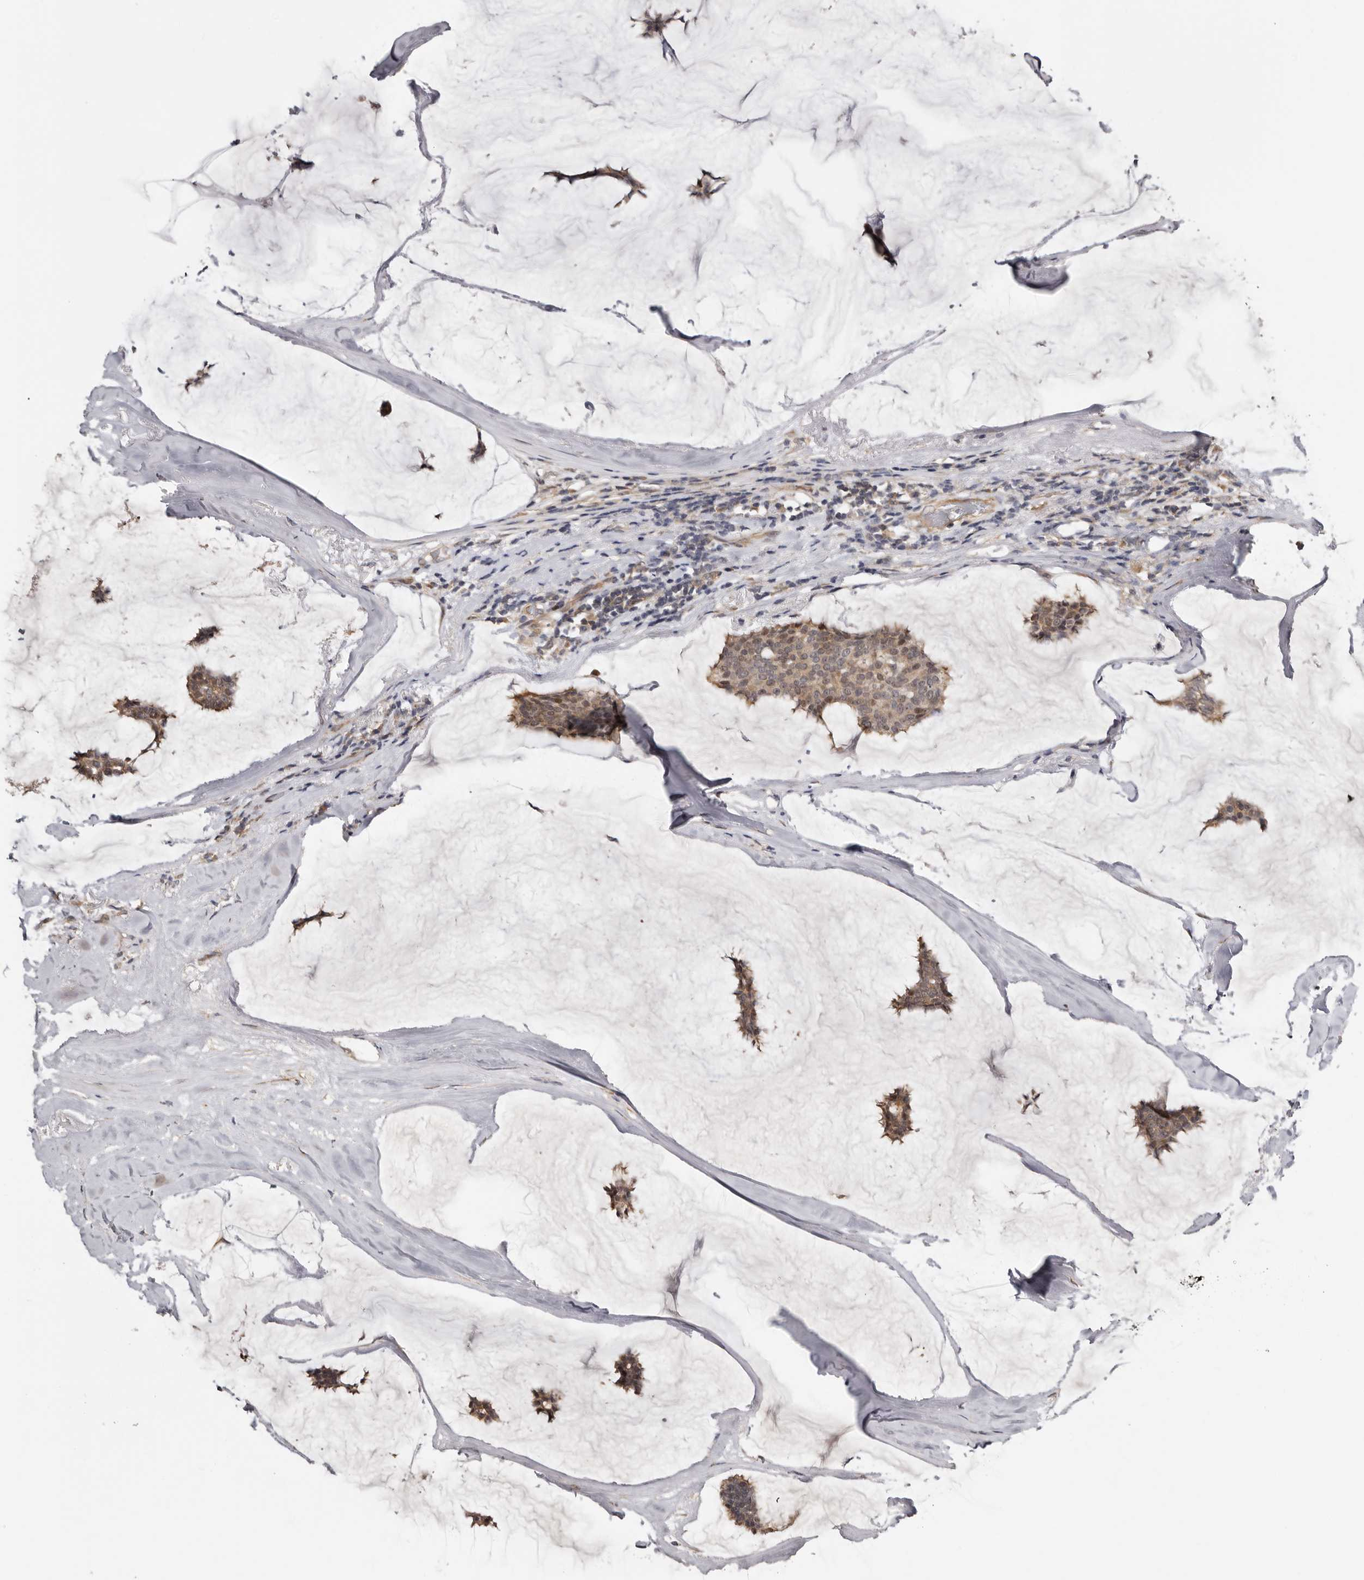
{"staining": {"intensity": "moderate", "quantity": ">75%", "location": "cytoplasmic/membranous,nuclear"}, "tissue": "breast cancer", "cell_type": "Tumor cells", "image_type": "cancer", "snomed": [{"axis": "morphology", "description": "Duct carcinoma"}, {"axis": "topography", "description": "Breast"}], "caption": "Breast cancer tissue shows moderate cytoplasmic/membranous and nuclear expression in about >75% of tumor cells", "gene": "SBDS", "patient": {"sex": "female", "age": 93}}